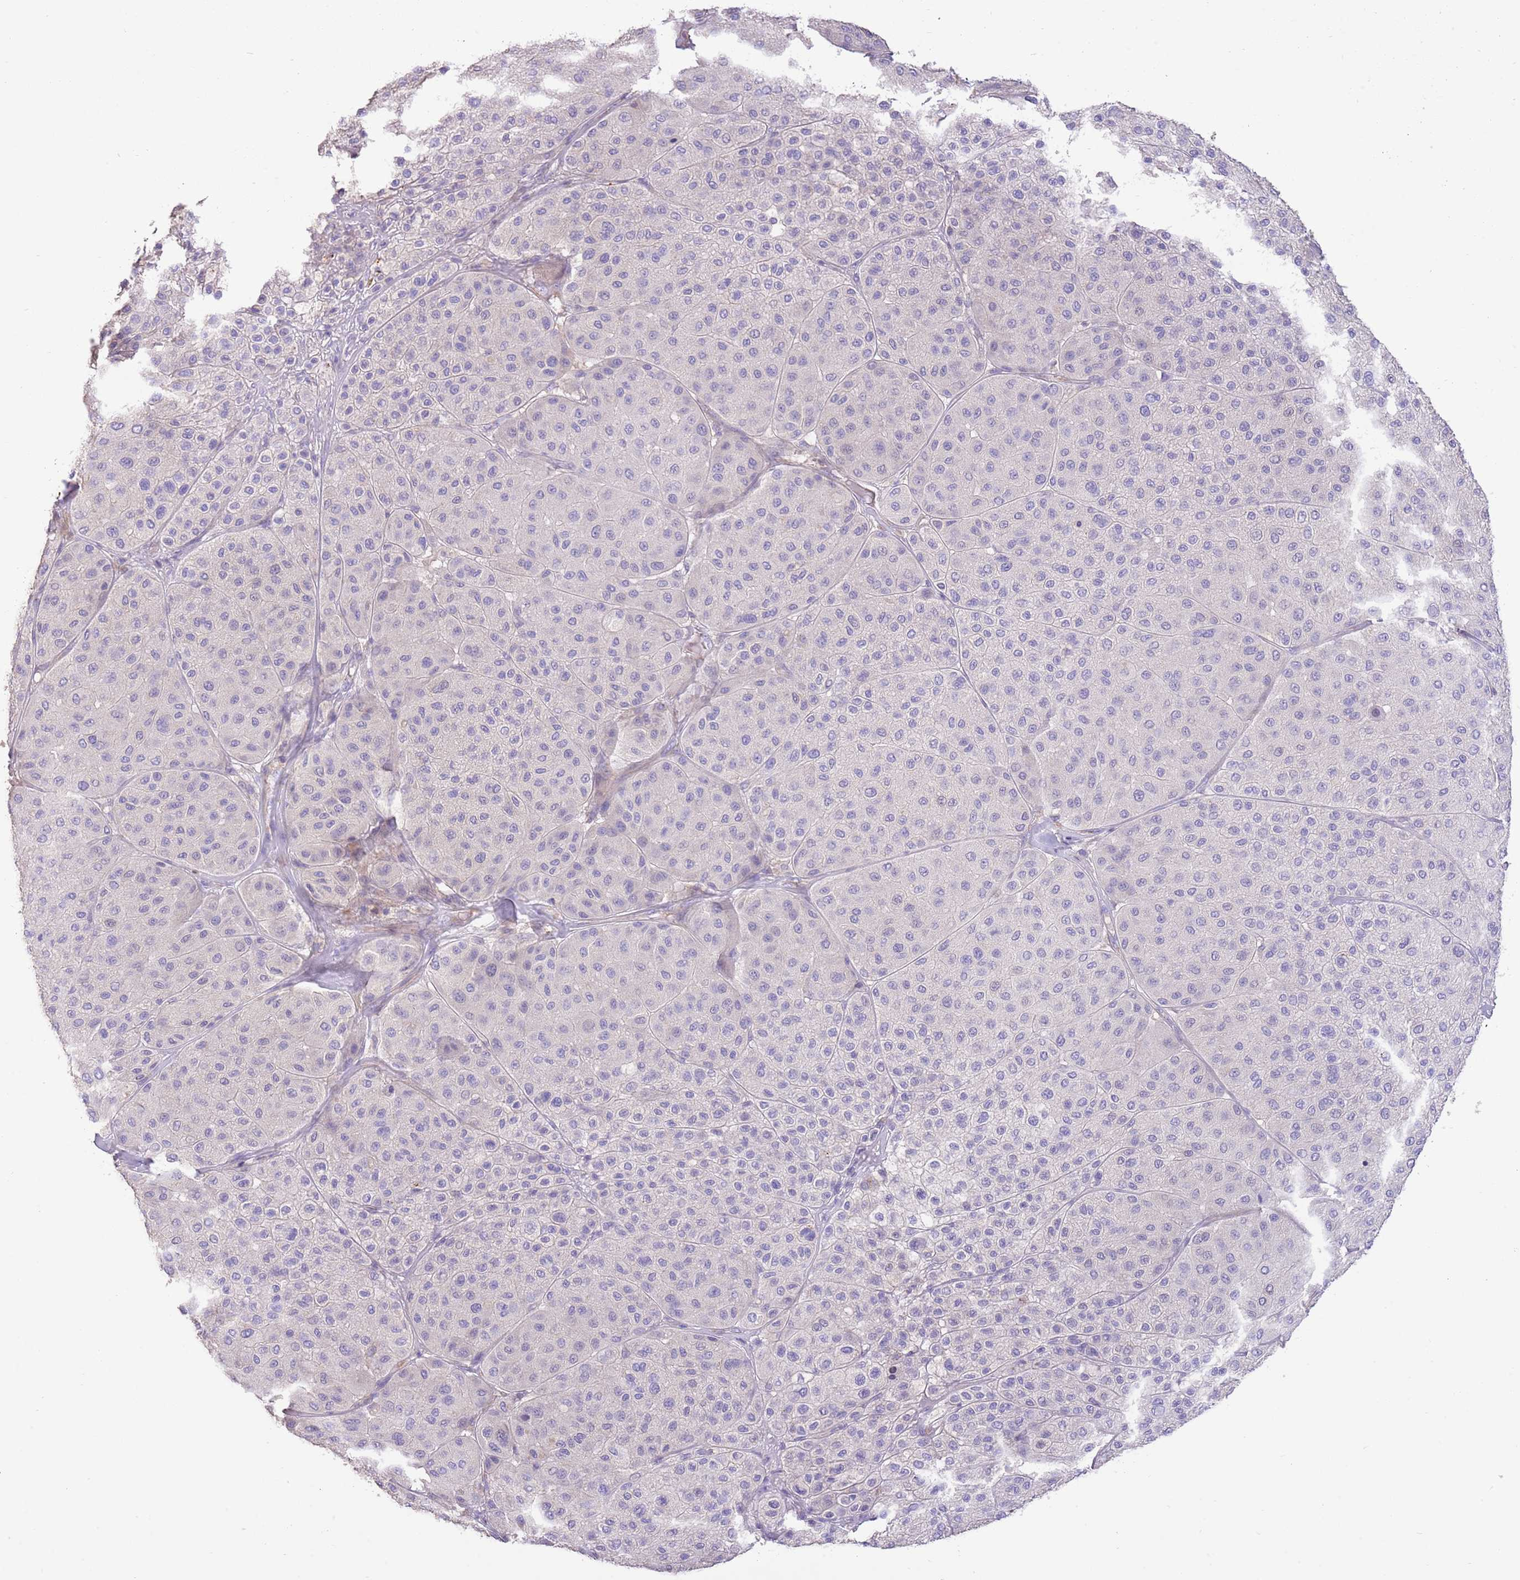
{"staining": {"intensity": "negative", "quantity": "none", "location": "none"}, "tissue": "melanoma", "cell_type": "Tumor cells", "image_type": "cancer", "snomed": [{"axis": "morphology", "description": "Malignant melanoma, Metastatic site"}, {"axis": "topography", "description": "Smooth muscle"}], "caption": "Histopathology image shows no protein staining in tumor cells of malignant melanoma (metastatic site) tissue.", "gene": "SFTPA1", "patient": {"sex": "male", "age": 41}}